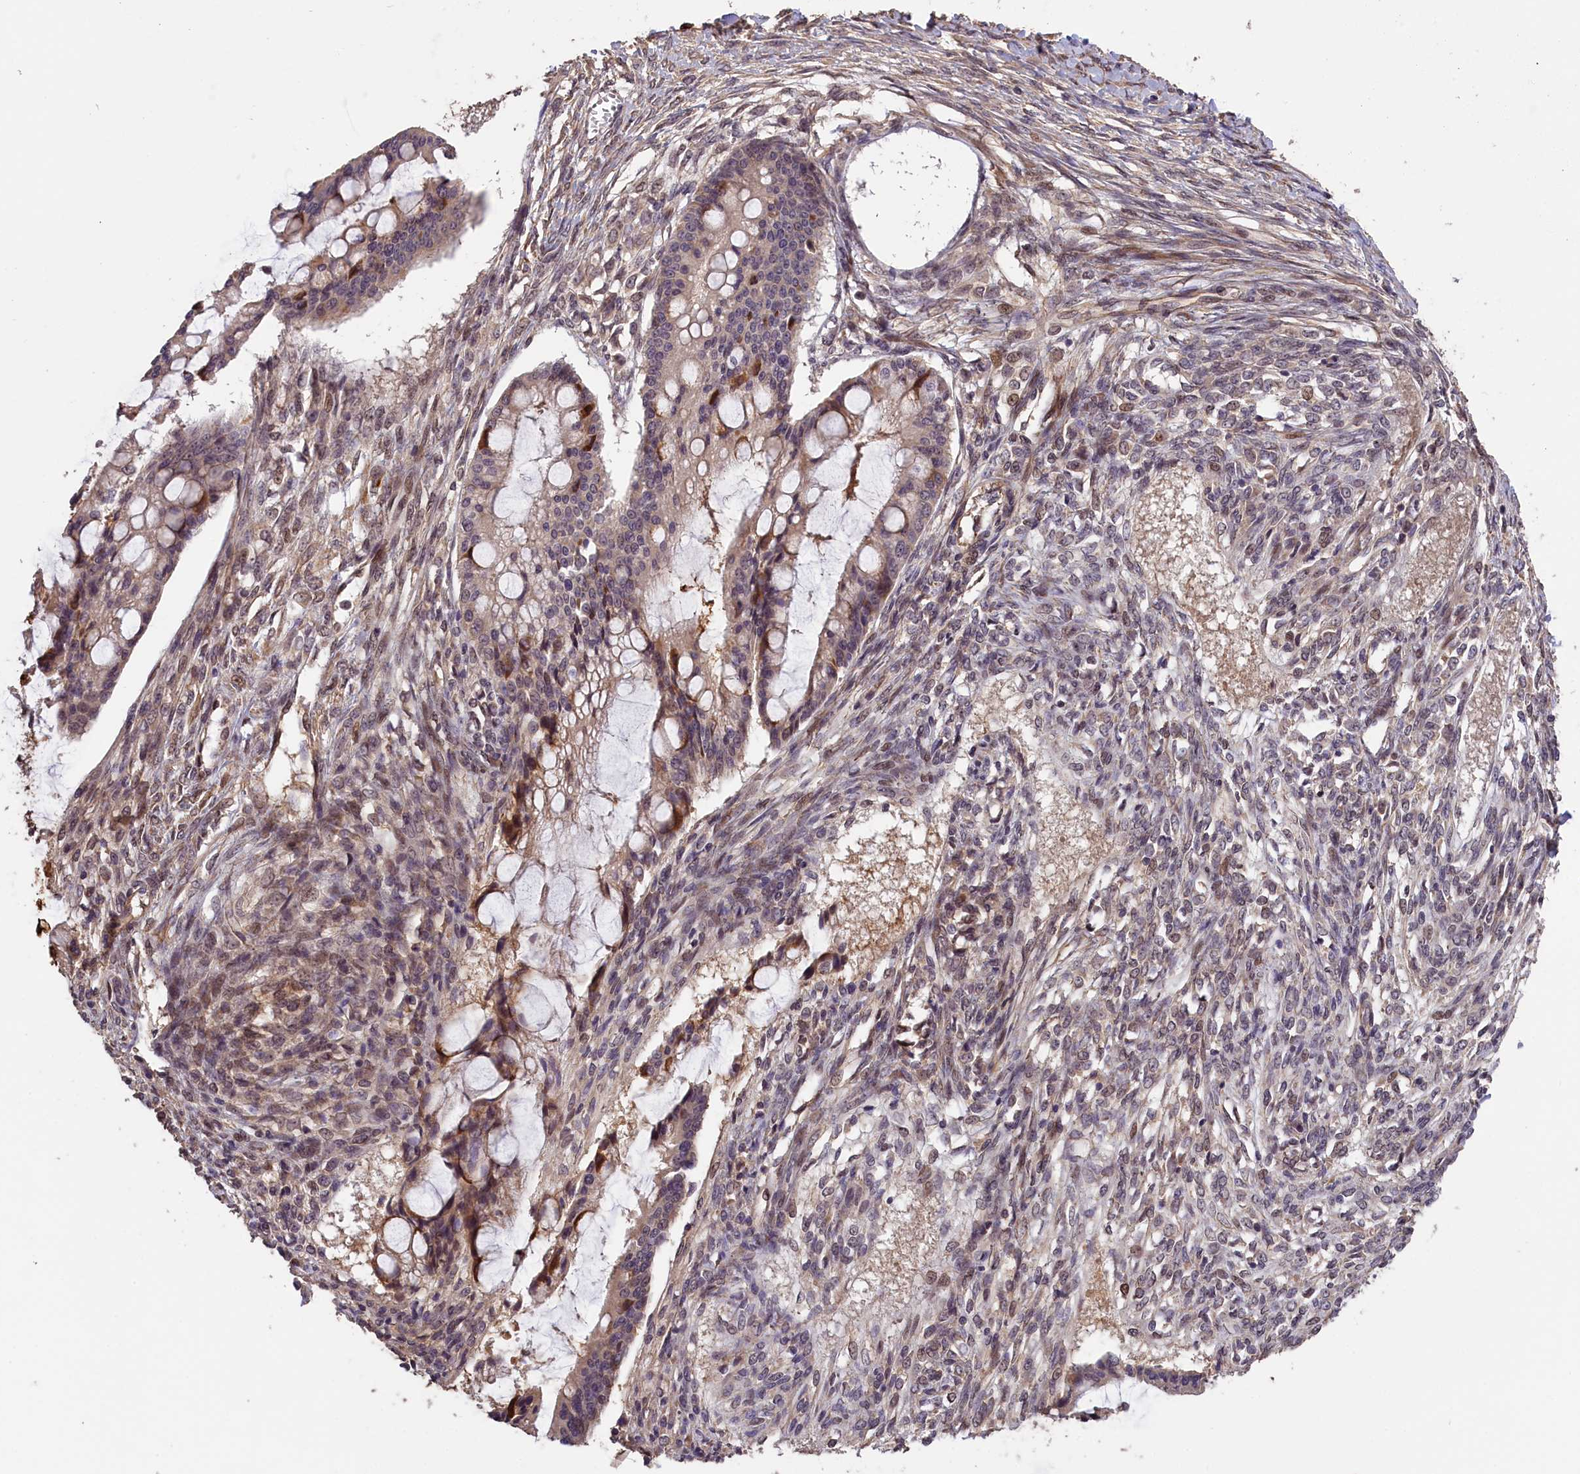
{"staining": {"intensity": "moderate", "quantity": "<25%", "location": "cytoplasmic/membranous"}, "tissue": "ovarian cancer", "cell_type": "Tumor cells", "image_type": "cancer", "snomed": [{"axis": "morphology", "description": "Cystadenocarcinoma, mucinous, NOS"}, {"axis": "topography", "description": "Ovary"}], "caption": "Immunohistochemistry (IHC) of human ovarian cancer reveals low levels of moderate cytoplasmic/membranous positivity in approximately <25% of tumor cells.", "gene": "DNAJB9", "patient": {"sex": "female", "age": 73}}